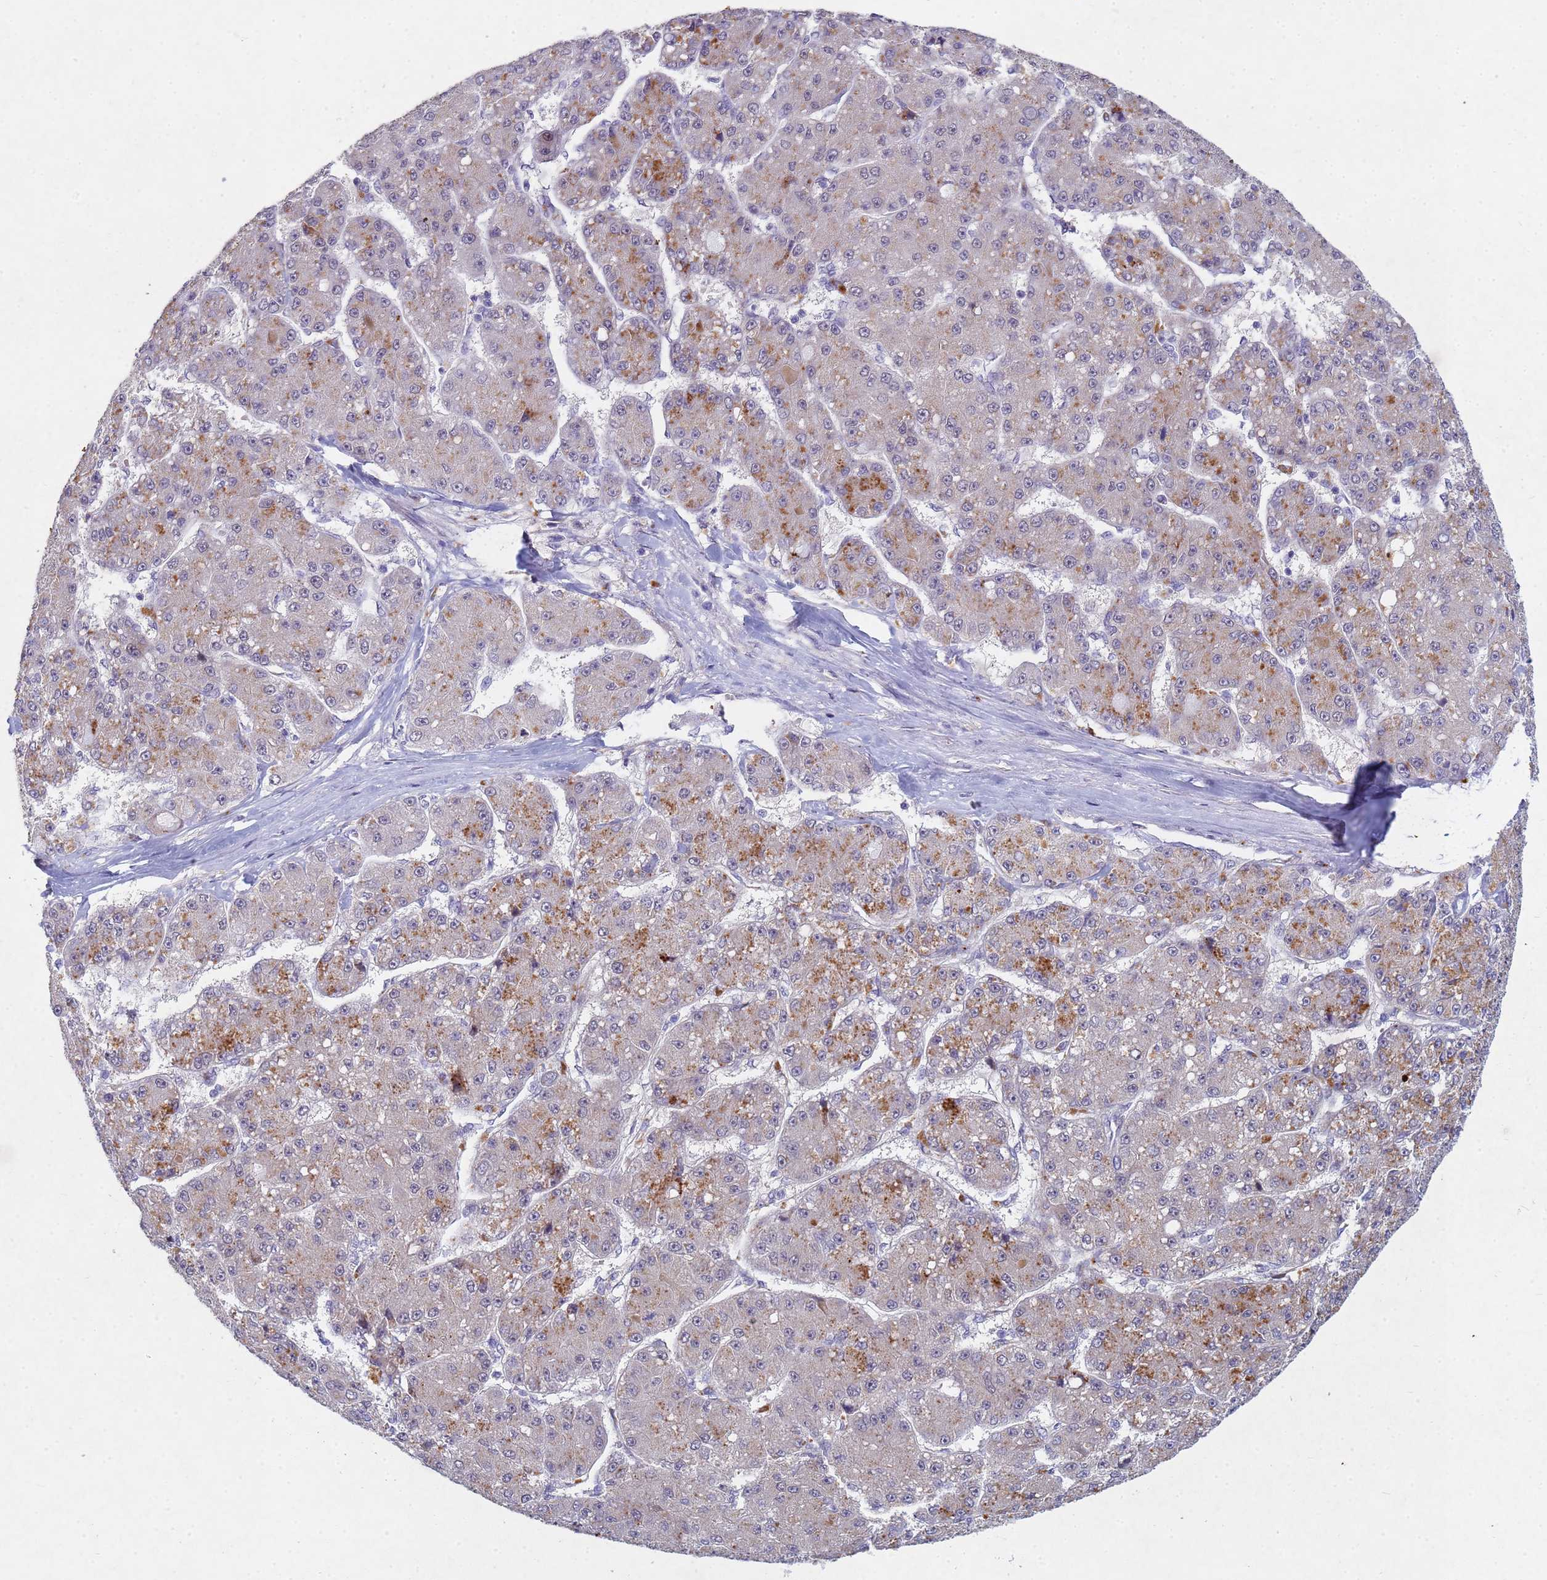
{"staining": {"intensity": "moderate", "quantity": "25%-75%", "location": "cytoplasmic/membranous"}, "tissue": "liver cancer", "cell_type": "Tumor cells", "image_type": "cancer", "snomed": [{"axis": "morphology", "description": "Carcinoma, Hepatocellular, NOS"}, {"axis": "topography", "description": "Liver"}], "caption": "DAB (3,3'-diaminobenzidine) immunohistochemical staining of hepatocellular carcinoma (liver) displays moderate cytoplasmic/membranous protein staining in approximately 25%-75% of tumor cells. (Stains: DAB in brown, nuclei in blue, Microscopy: brightfield microscopy at high magnification).", "gene": "TNPO2", "patient": {"sex": "male", "age": 67}}